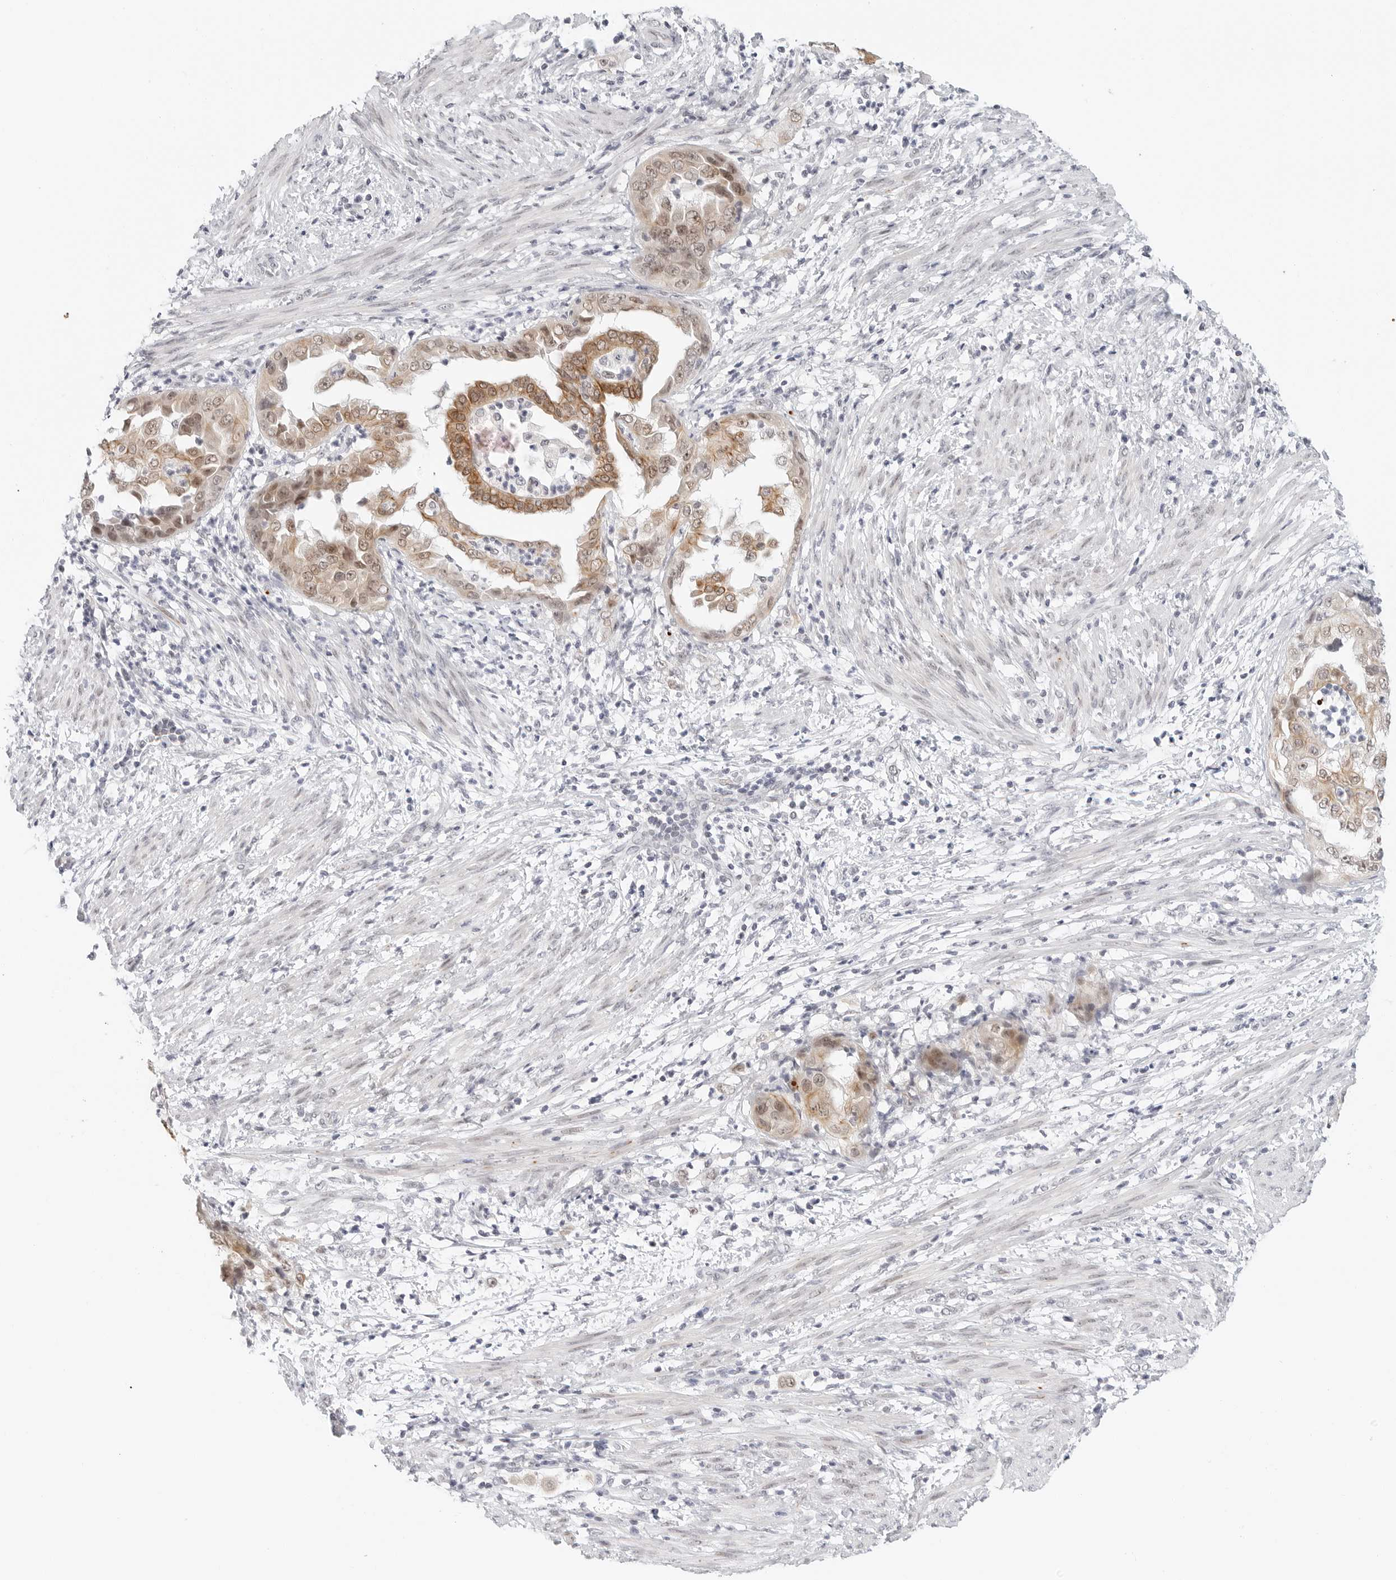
{"staining": {"intensity": "moderate", "quantity": ">75%", "location": "cytoplasmic/membranous,nuclear"}, "tissue": "endometrial cancer", "cell_type": "Tumor cells", "image_type": "cancer", "snomed": [{"axis": "morphology", "description": "Adenocarcinoma, NOS"}, {"axis": "topography", "description": "Endometrium"}], "caption": "Adenocarcinoma (endometrial) stained with immunohistochemistry reveals moderate cytoplasmic/membranous and nuclear expression in about >75% of tumor cells. The staining is performed using DAB (3,3'-diaminobenzidine) brown chromogen to label protein expression. The nuclei are counter-stained blue using hematoxylin.", "gene": "TSEN2", "patient": {"sex": "female", "age": 85}}